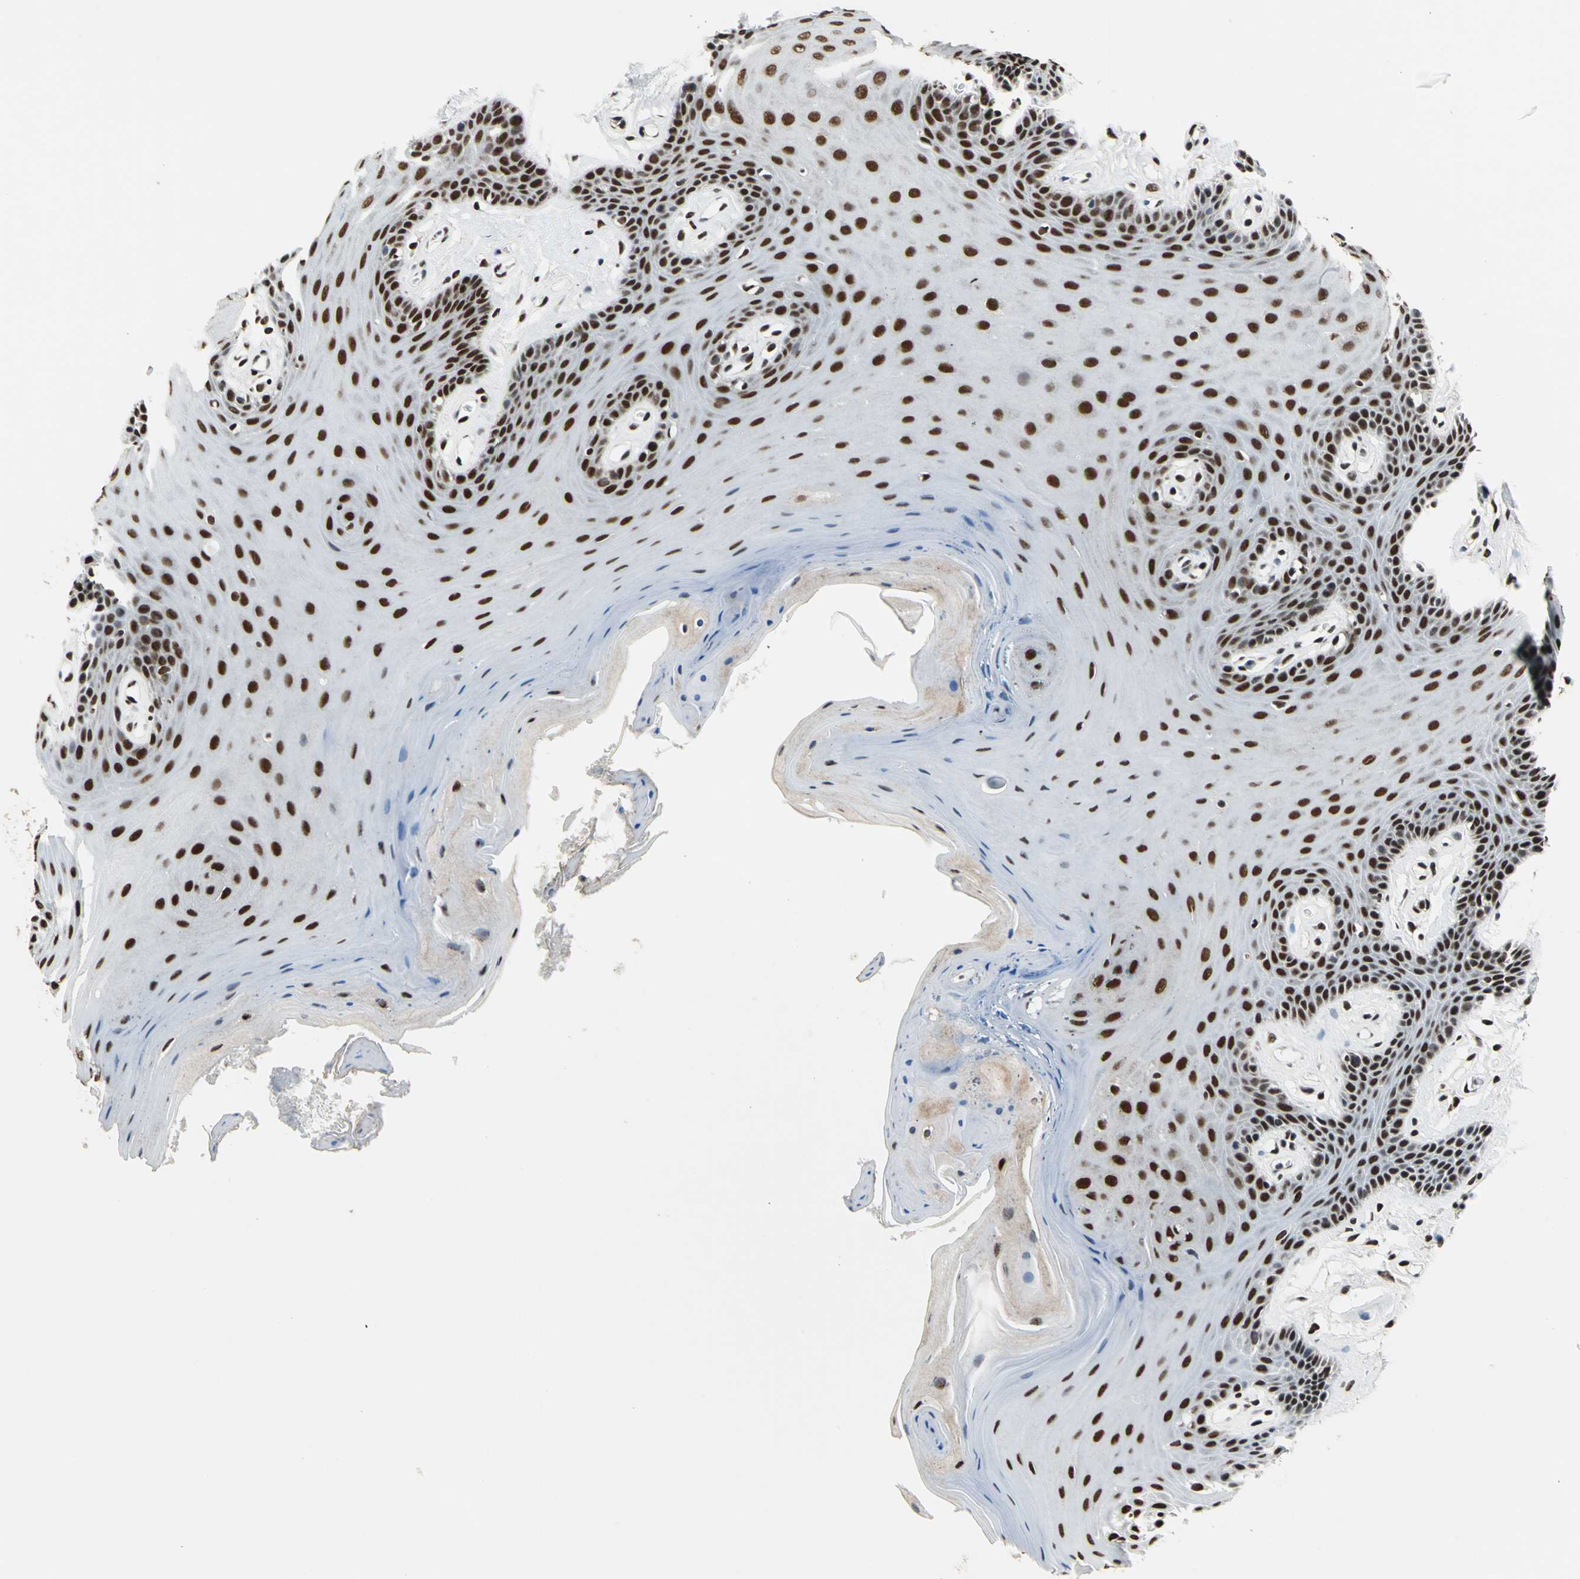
{"staining": {"intensity": "moderate", "quantity": ">75%", "location": "nuclear"}, "tissue": "oral mucosa", "cell_type": "Squamous epithelial cells", "image_type": "normal", "snomed": [{"axis": "morphology", "description": "Normal tissue, NOS"}, {"axis": "morphology", "description": "Squamous cell carcinoma, NOS"}, {"axis": "topography", "description": "Skeletal muscle"}, {"axis": "topography", "description": "Oral tissue"}, {"axis": "topography", "description": "Head-Neck"}], "caption": "About >75% of squamous epithelial cells in benign human oral mucosa show moderate nuclear protein staining as visualized by brown immunohistochemical staining.", "gene": "BCLAF1", "patient": {"sex": "male", "age": 71}}